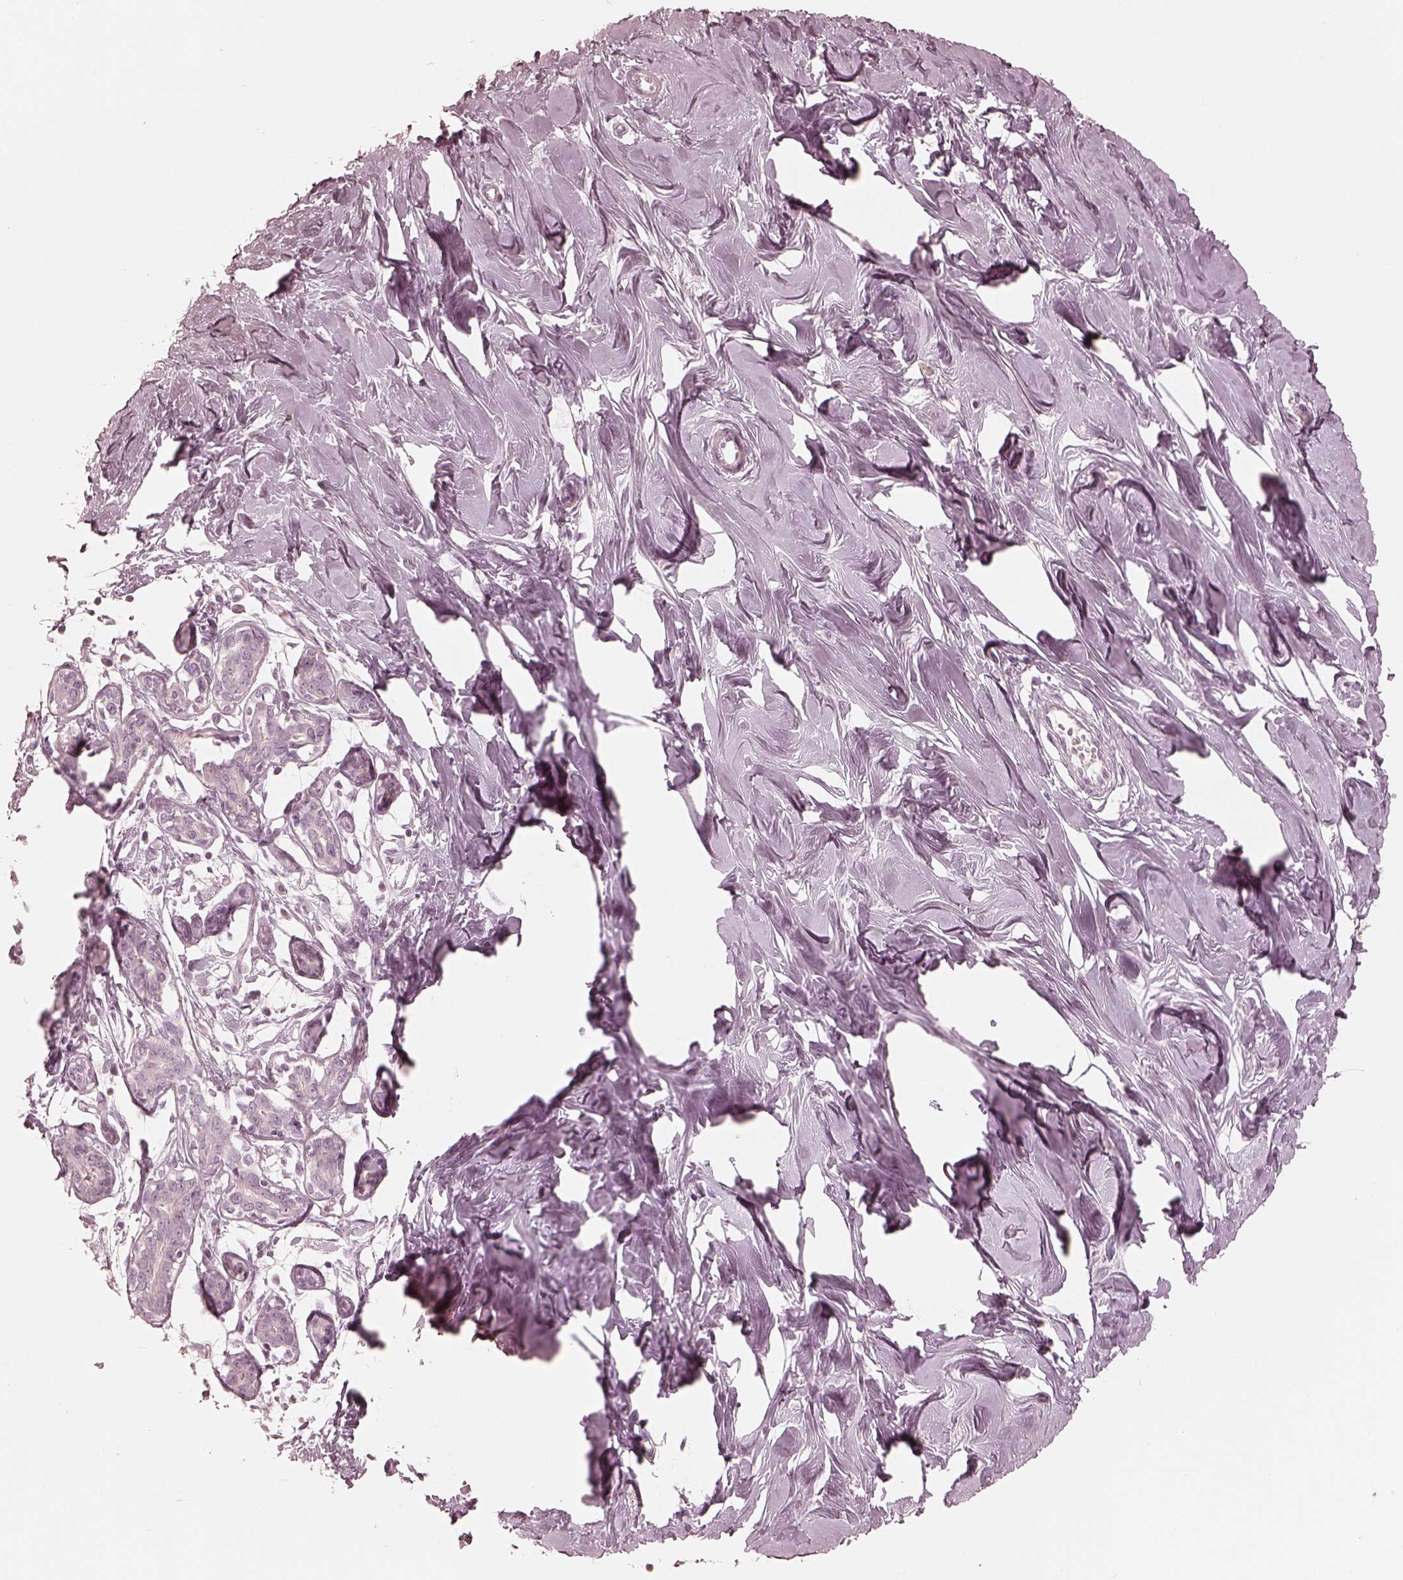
{"staining": {"intensity": "negative", "quantity": "none", "location": "none"}, "tissue": "breast", "cell_type": "Adipocytes", "image_type": "normal", "snomed": [{"axis": "morphology", "description": "Normal tissue, NOS"}, {"axis": "topography", "description": "Breast"}], "caption": "High magnification brightfield microscopy of unremarkable breast stained with DAB (brown) and counterstained with hematoxylin (blue): adipocytes show no significant expression. (Stains: DAB immunohistochemistry with hematoxylin counter stain, Microscopy: brightfield microscopy at high magnification).", "gene": "CALR3", "patient": {"sex": "female", "age": 27}}